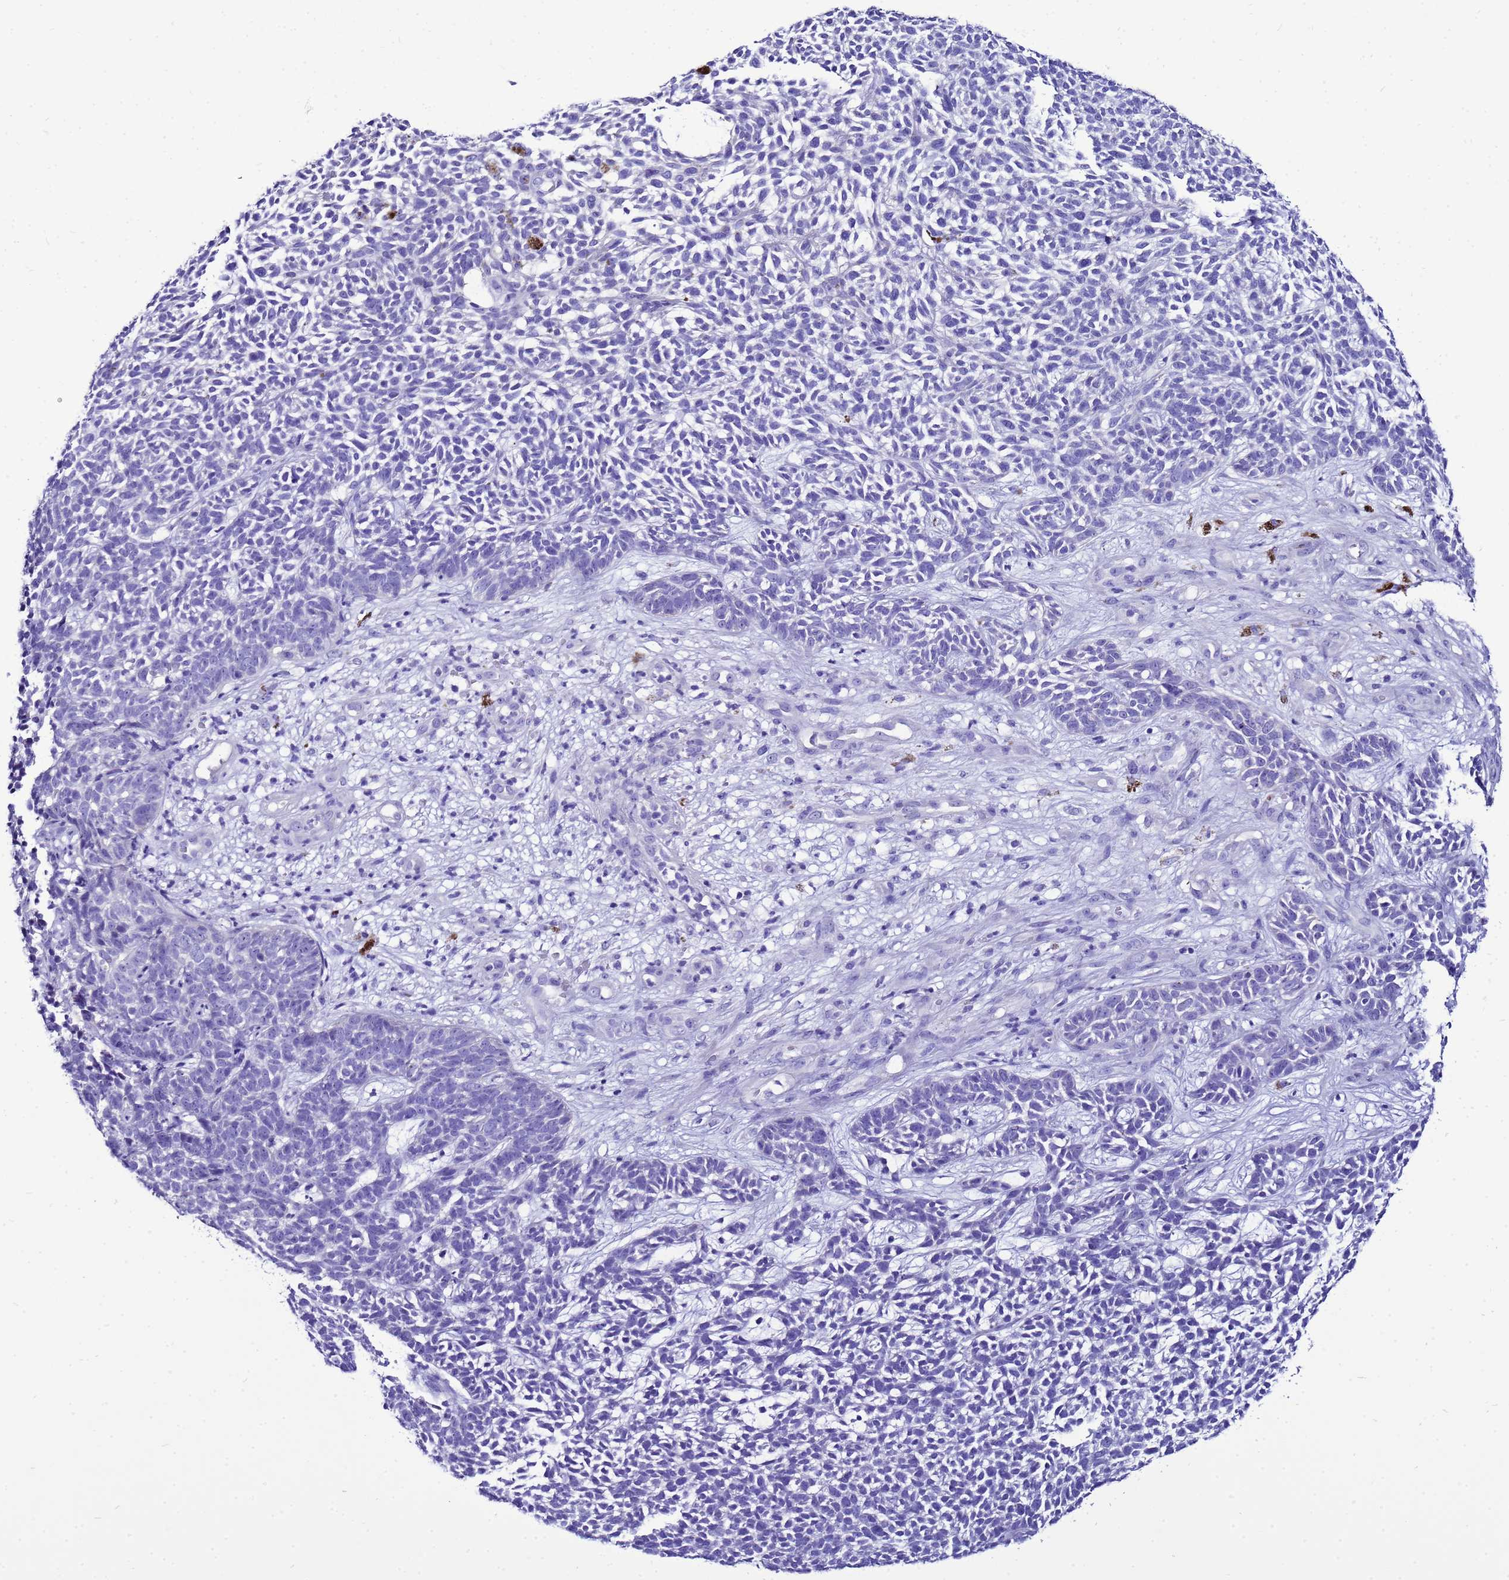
{"staining": {"intensity": "negative", "quantity": "none", "location": "none"}, "tissue": "skin cancer", "cell_type": "Tumor cells", "image_type": "cancer", "snomed": [{"axis": "morphology", "description": "Basal cell carcinoma"}, {"axis": "topography", "description": "Skin"}], "caption": "Immunohistochemistry (IHC) of skin cancer (basal cell carcinoma) reveals no expression in tumor cells.", "gene": "BEST2", "patient": {"sex": "female", "age": 84}}